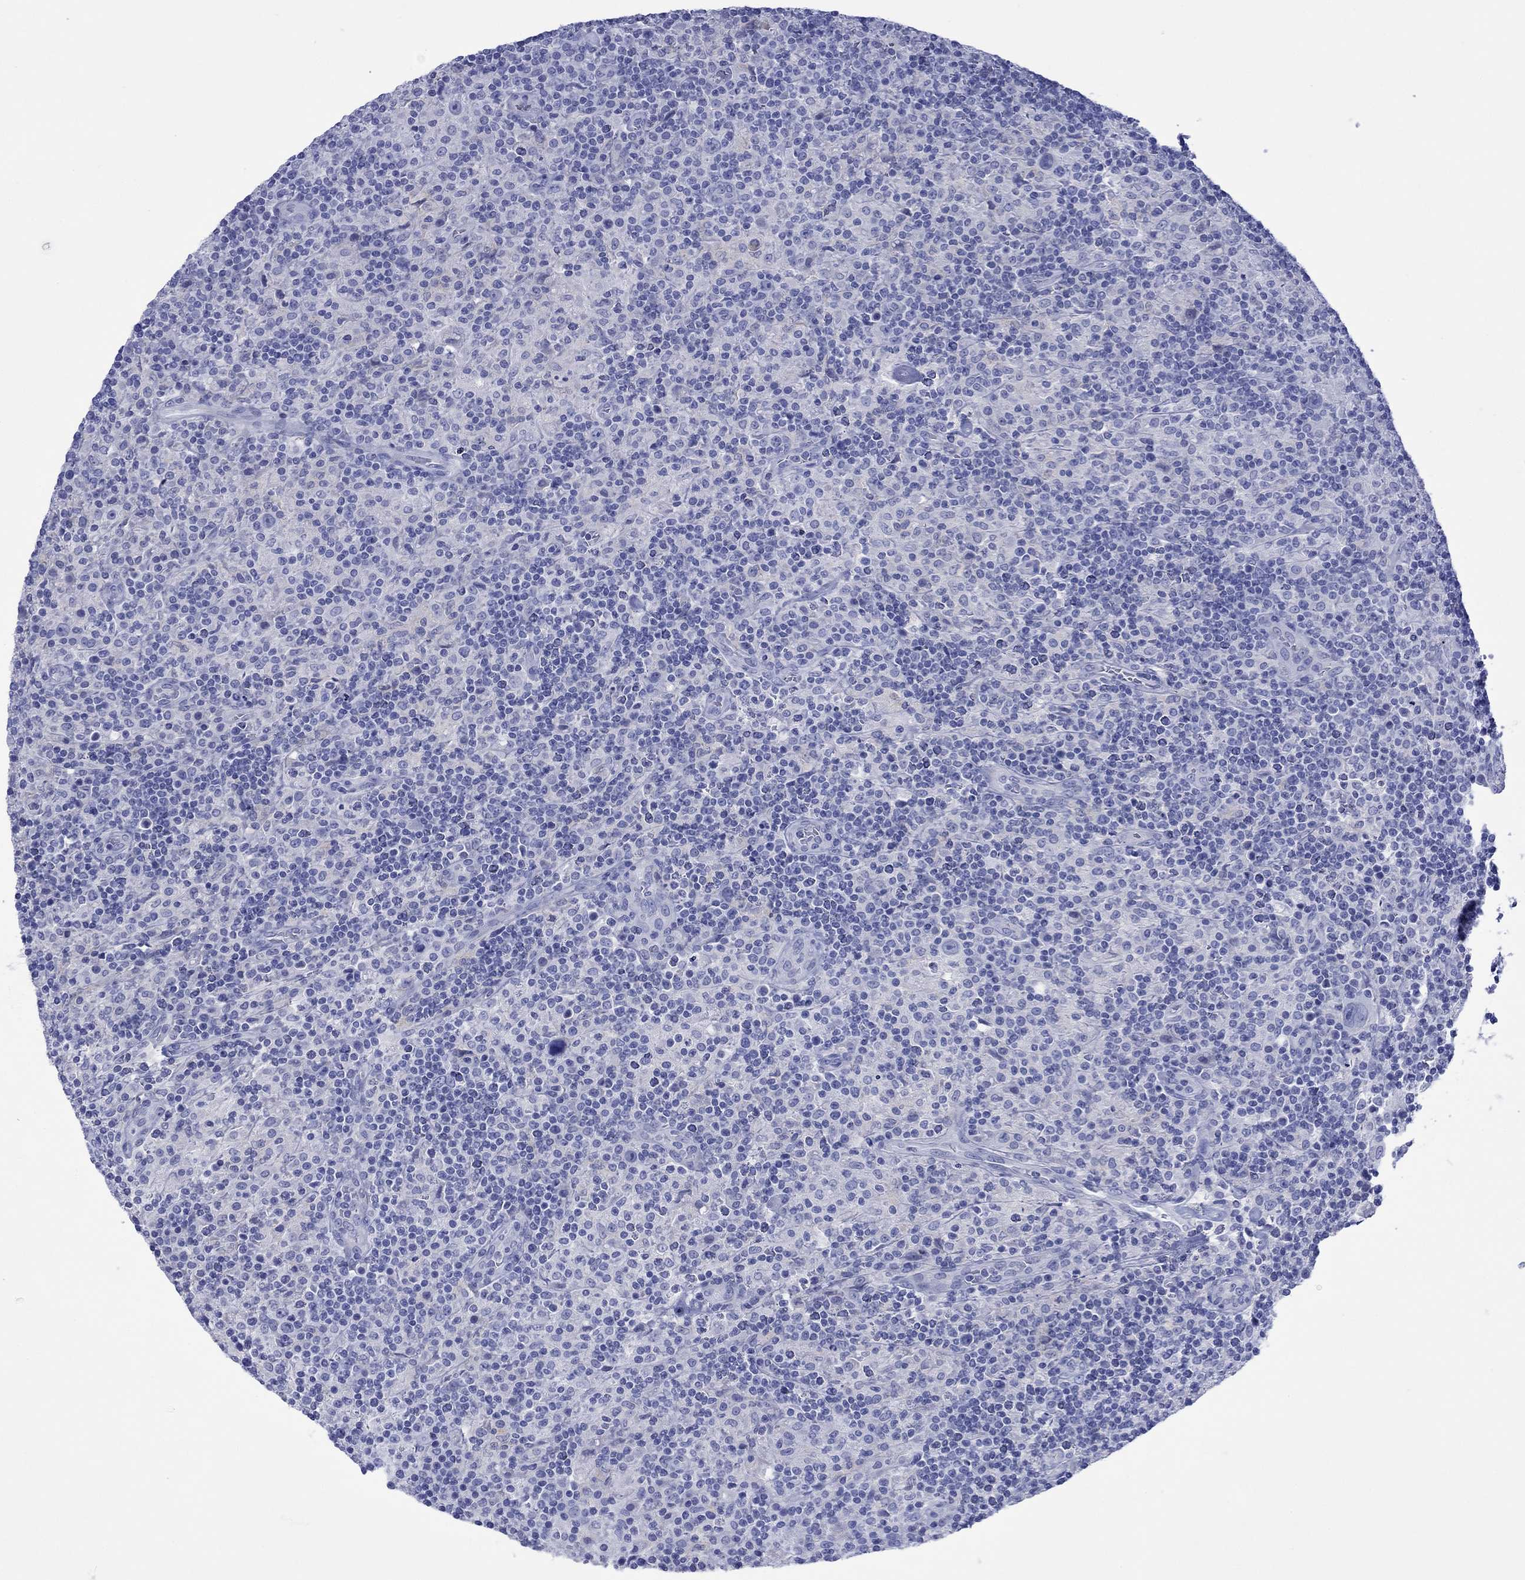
{"staining": {"intensity": "negative", "quantity": "none", "location": "none"}, "tissue": "lymphoma", "cell_type": "Tumor cells", "image_type": "cancer", "snomed": [{"axis": "morphology", "description": "Hodgkin's disease, NOS"}, {"axis": "topography", "description": "Lymph node"}], "caption": "Immunohistochemistry of lymphoma displays no expression in tumor cells.", "gene": "MLANA", "patient": {"sex": "male", "age": 70}}